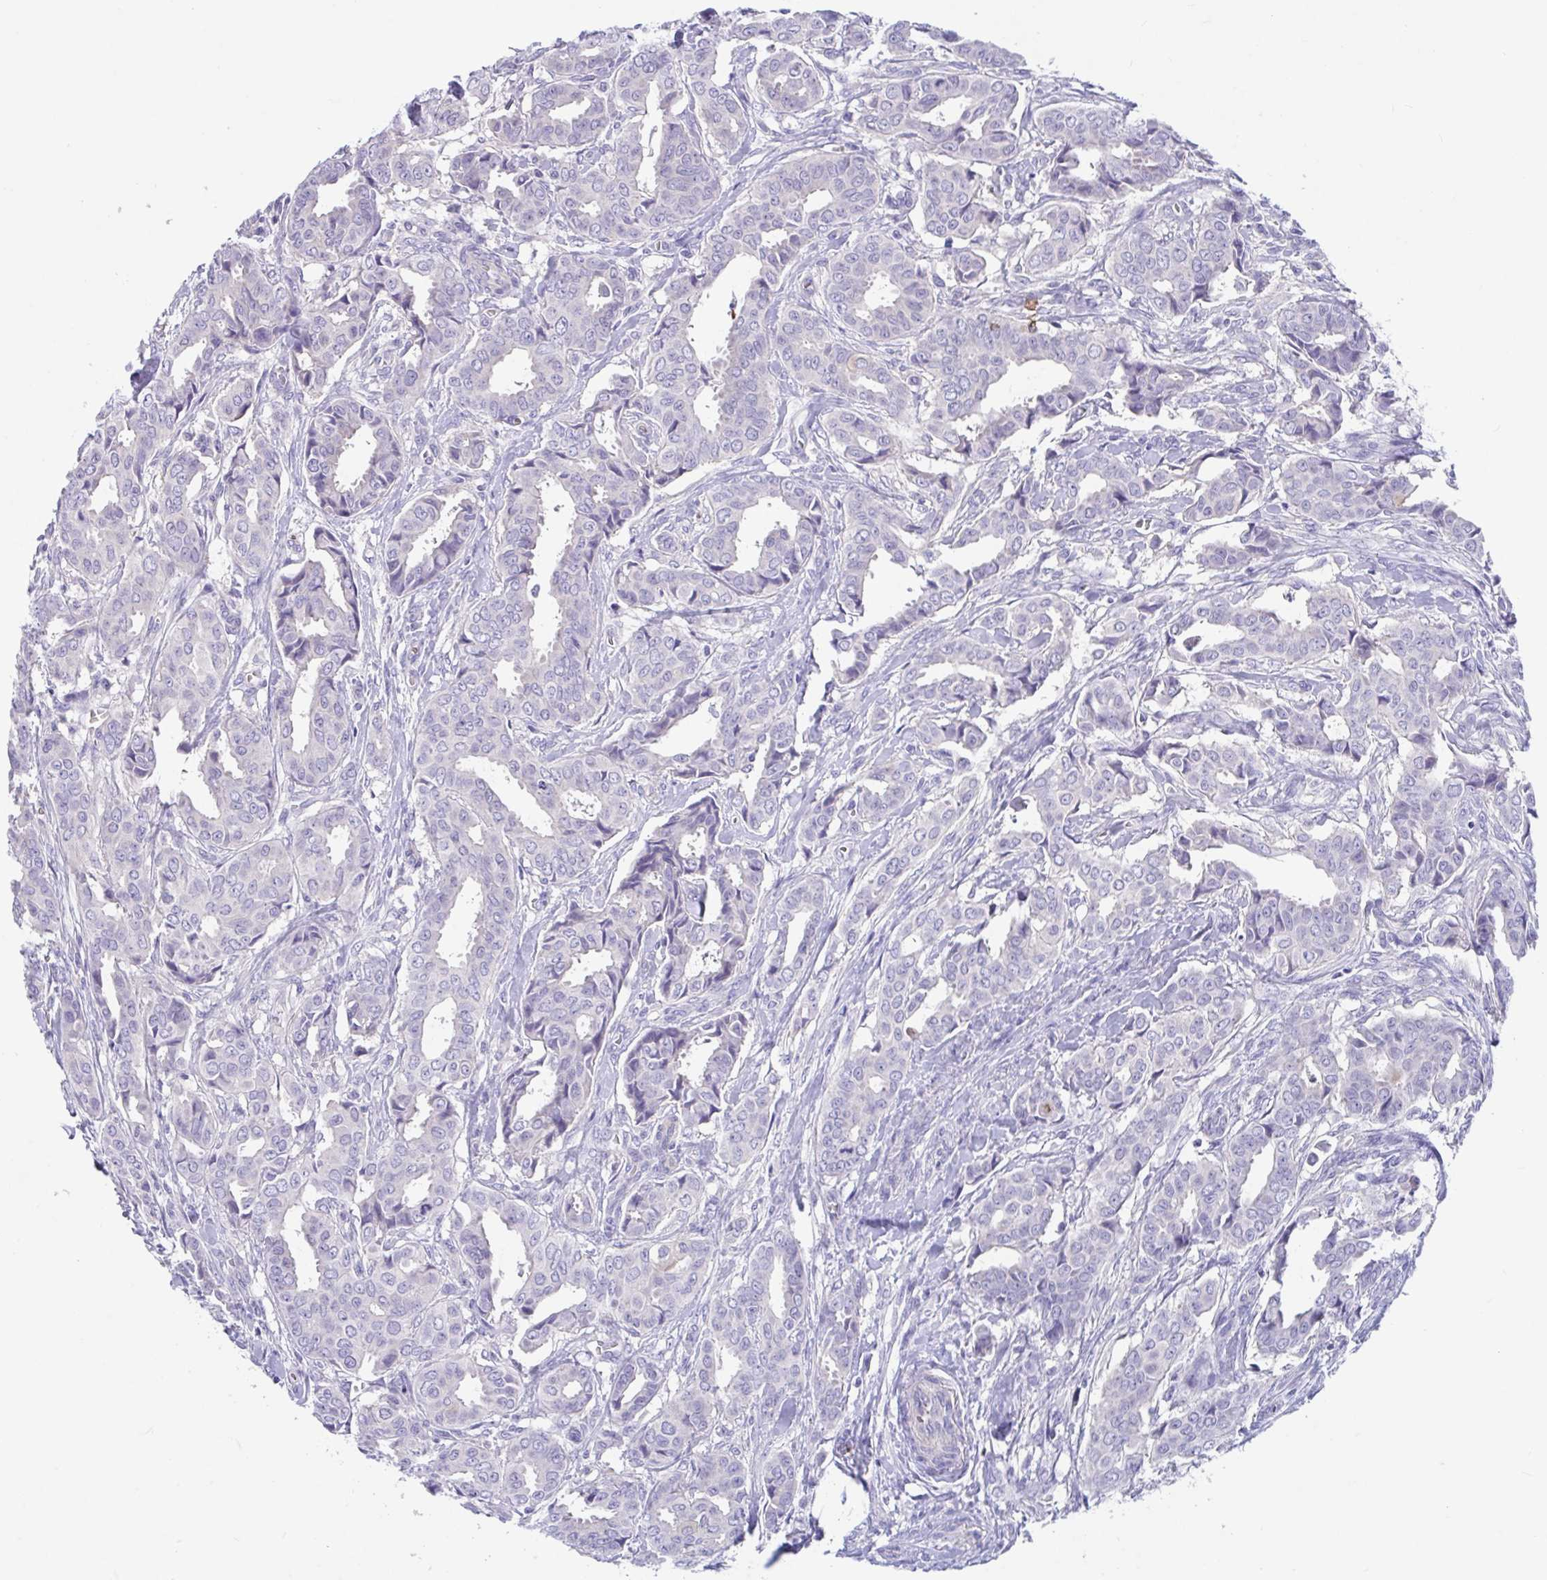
{"staining": {"intensity": "negative", "quantity": "none", "location": "none"}, "tissue": "breast cancer", "cell_type": "Tumor cells", "image_type": "cancer", "snomed": [{"axis": "morphology", "description": "Duct carcinoma"}, {"axis": "topography", "description": "Breast"}], "caption": "Tumor cells are negative for brown protein staining in breast cancer (intraductal carcinoma). Nuclei are stained in blue.", "gene": "TTC30B", "patient": {"sex": "female", "age": 45}}